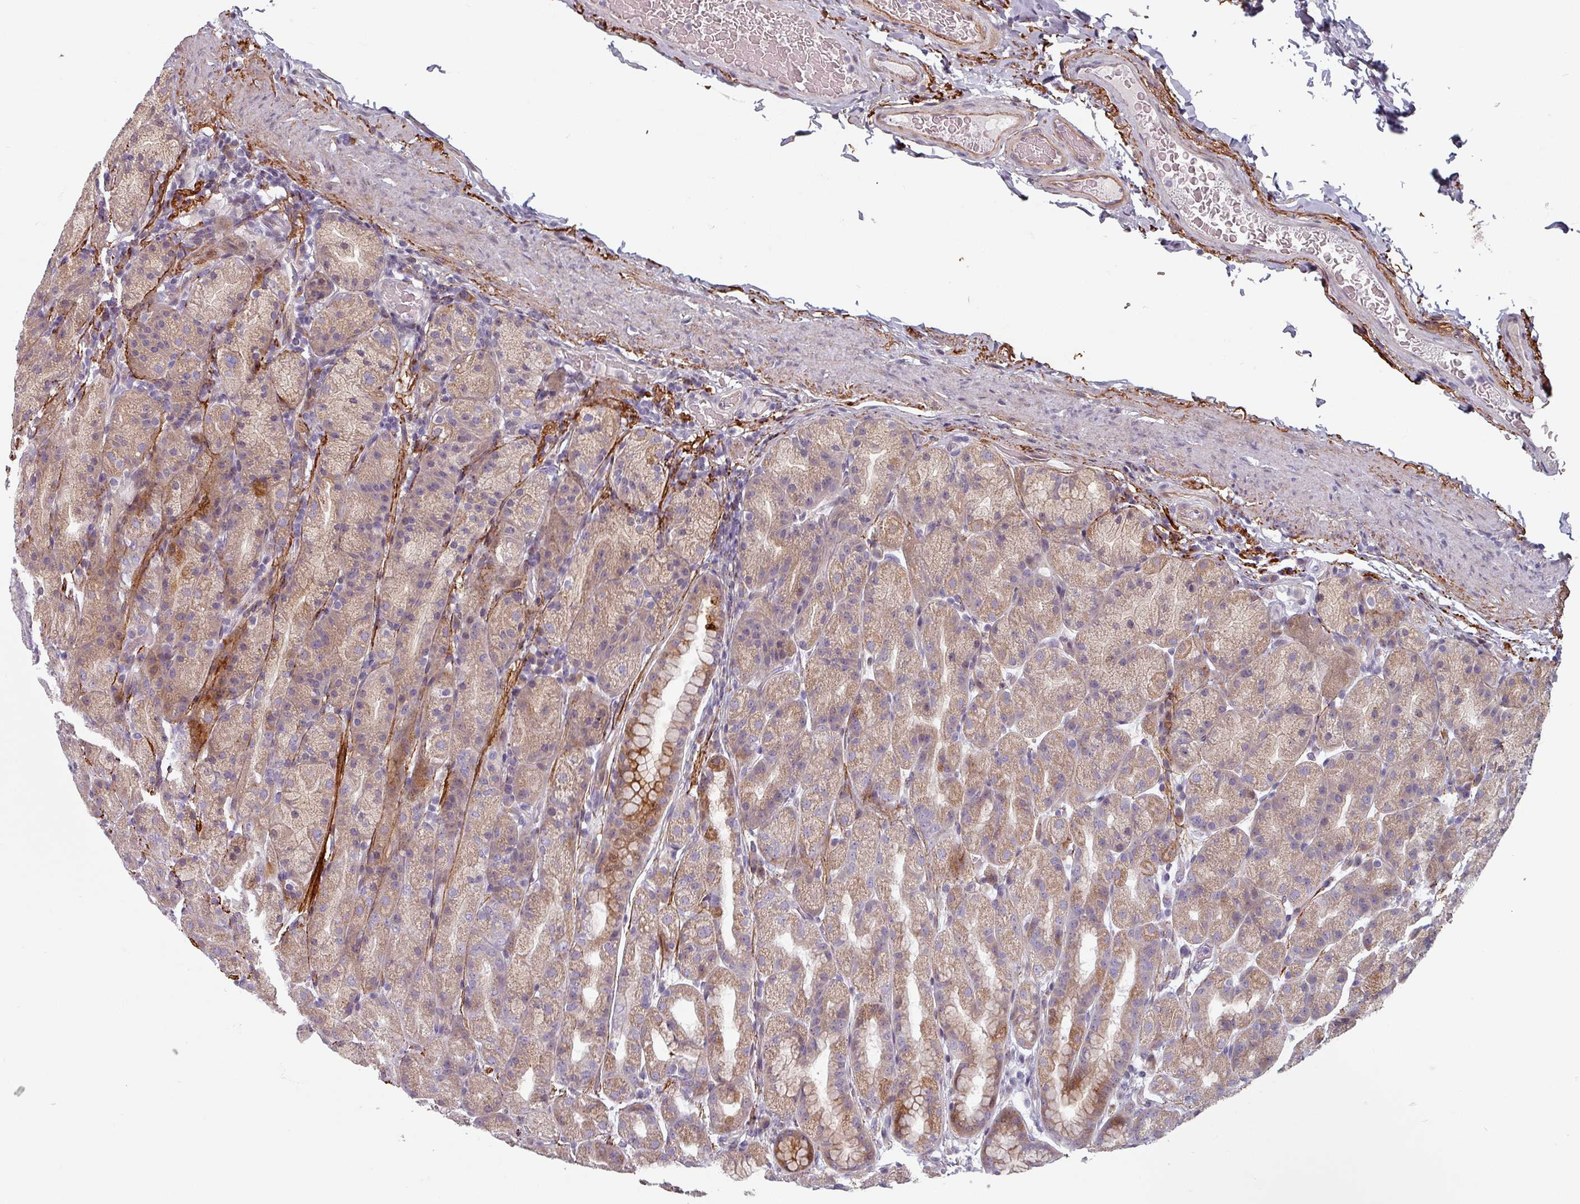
{"staining": {"intensity": "moderate", "quantity": ">75%", "location": "cytoplasmic/membranous"}, "tissue": "stomach", "cell_type": "Glandular cells", "image_type": "normal", "snomed": [{"axis": "morphology", "description": "Normal tissue, NOS"}, {"axis": "topography", "description": "Stomach, upper"}, {"axis": "topography", "description": "Stomach"}], "caption": "Protein expression by IHC exhibits moderate cytoplasmic/membranous positivity in about >75% of glandular cells in benign stomach. Using DAB (3,3'-diaminobenzidine) (brown) and hematoxylin (blue) stains, captured at high magnification using brightfield microscopy.", "gene": "CYB5RL", "patient": {"sex": "male", "age": 68}}